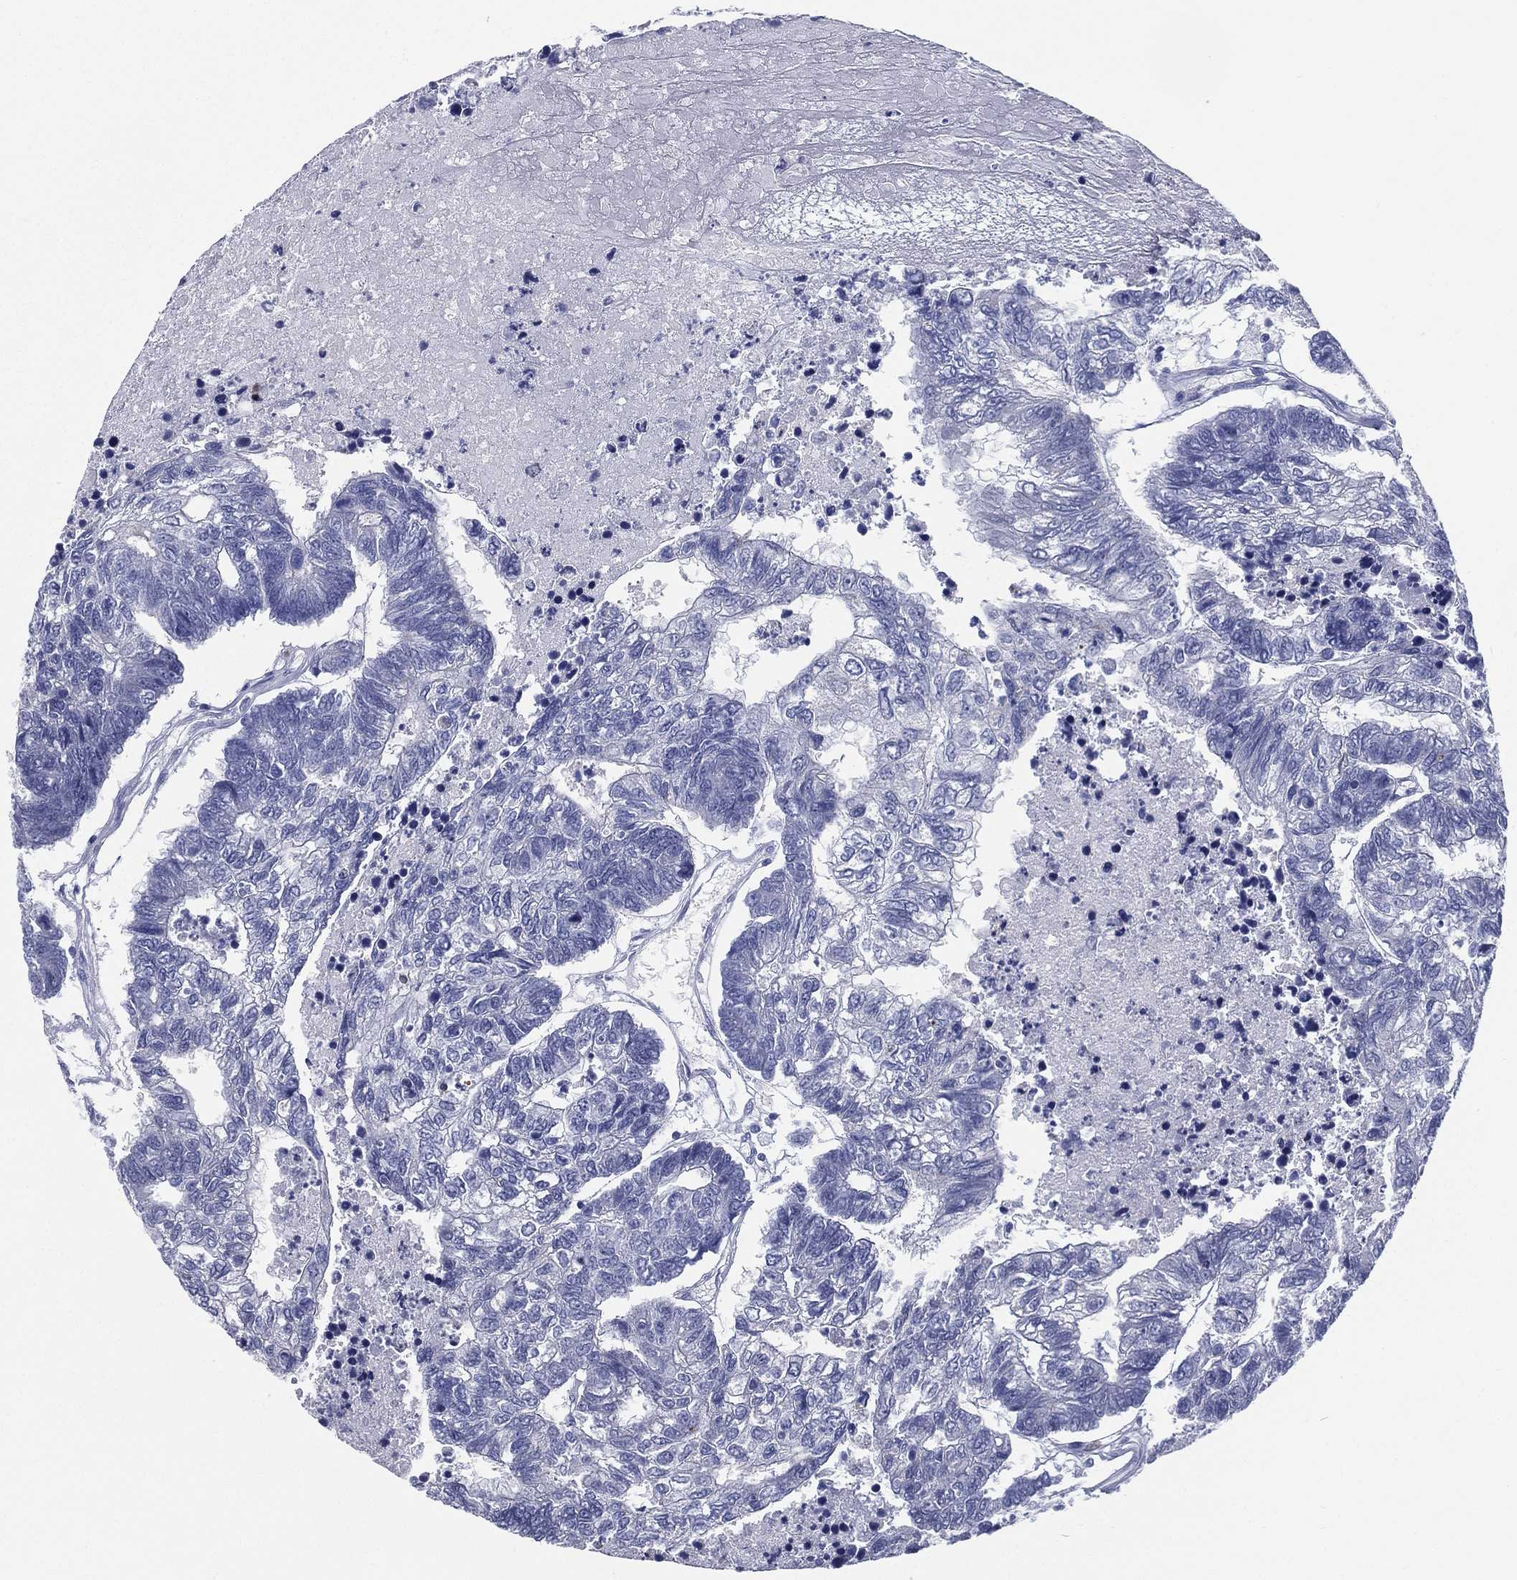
{"staining": {"intensity": "negative", "quantity": "none", "location": "none"}, "tissue": "colorectal cancer", "cell_type": "Tumor cells", "image_type": "cancer", "snomed": [{"axis": "morphology", "description": "Adenocarcinoma, NOS"}, {"axis": "topography", "description": "Colon"}], "caption": "A high-resolution micrograph shows immunohistochemistry (IHC) staining of colorectal adenocarcinoma, which reveals no significant positivity in tumor cells. (Brightfield microscopy of DAB (3,3'-diaminobenzidine) immunohistochemistry at high magnification).", "gene": "RSPH4A", "patient": {"sex": "female", "age": 48}}